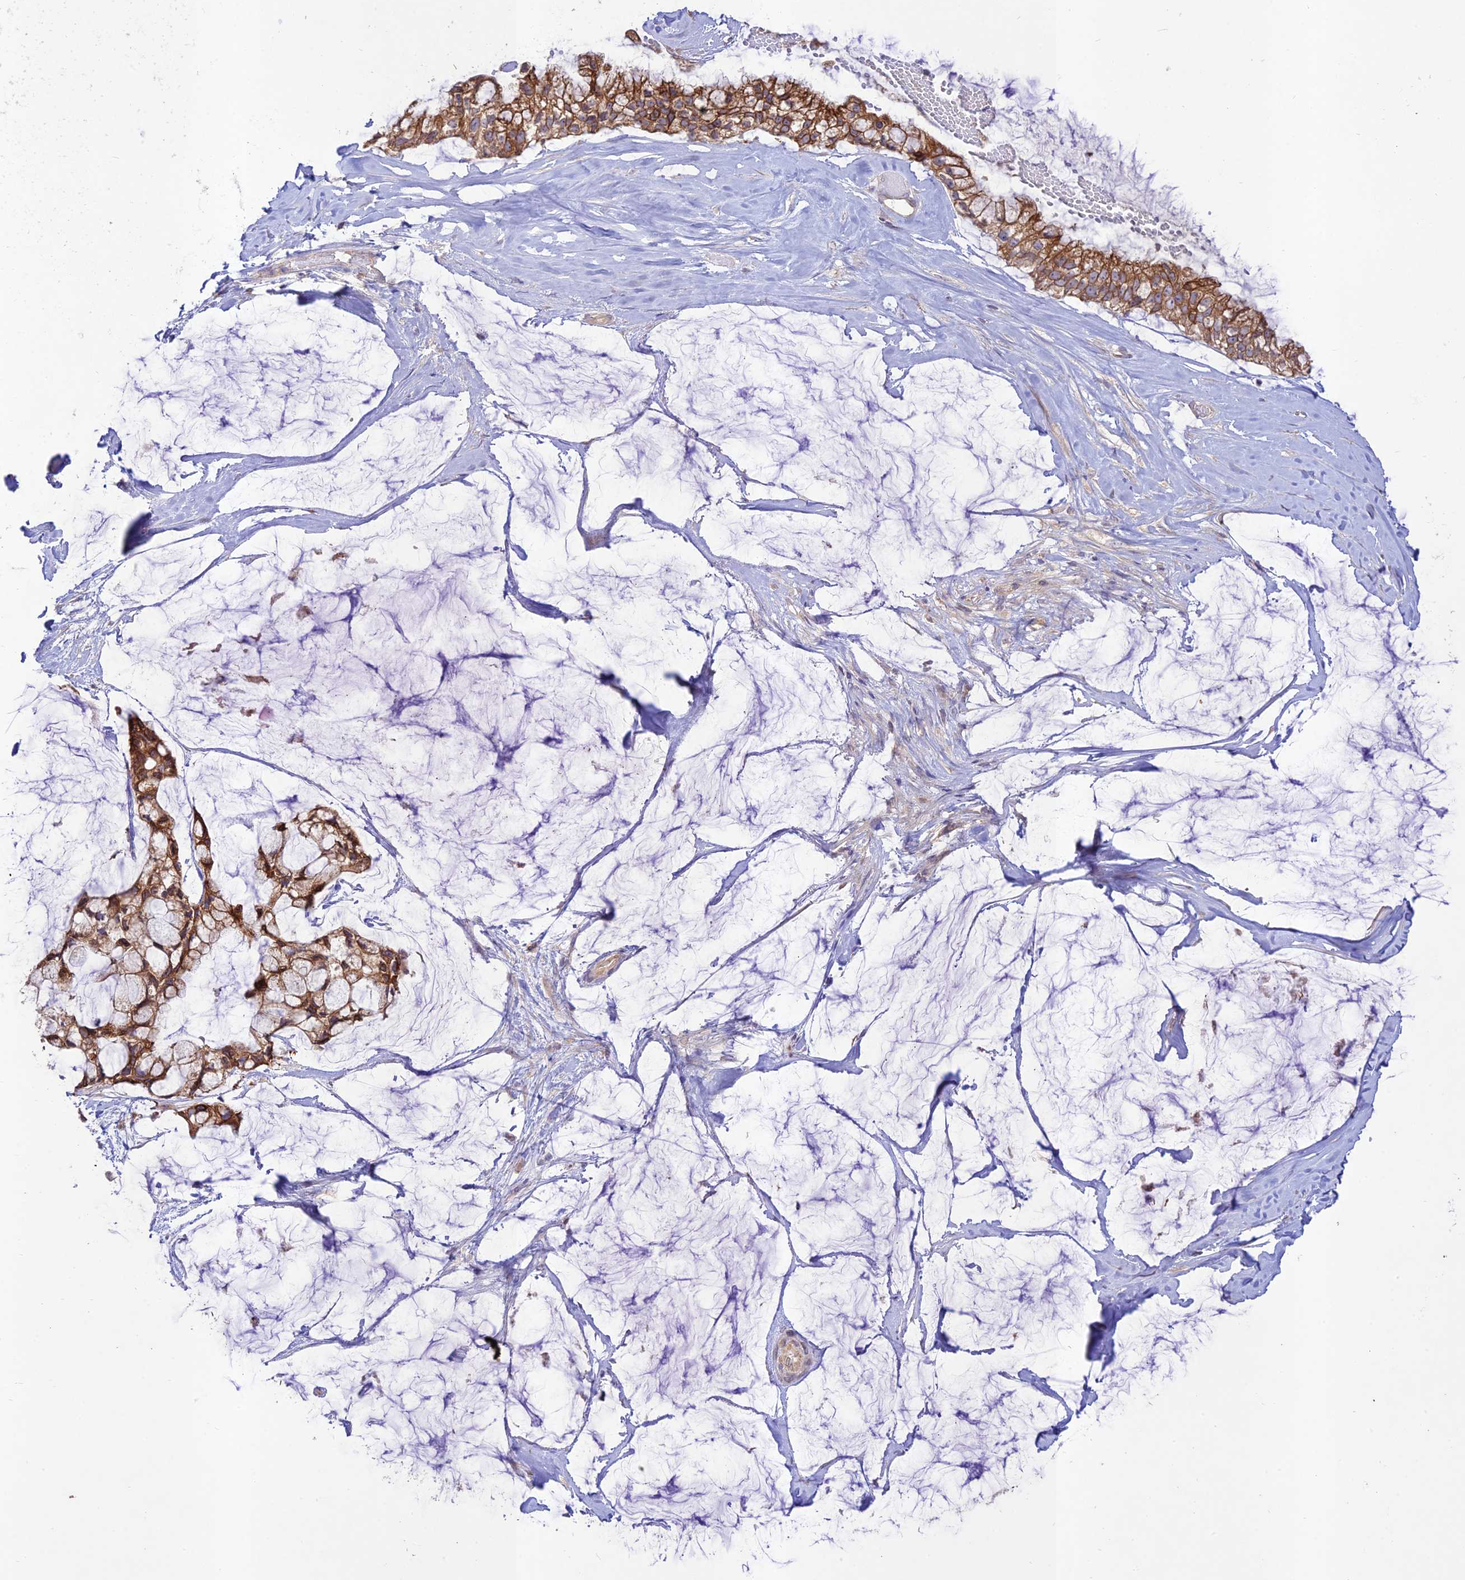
{"staining": {"intensity": "moderate", "quantity": ">75%", "location": "cytoplasmic/membranous"}, "tissue": "ovarian cancer", "cell_type": "Tumor cells", "image_type": "cancer", "snomed": [{"axis": "morphology", "description": "Cystadenocarcinoma, mucinous, NOS"}, {"axis": "topography", "description": "Ovary"}], "caption": "An image of ovarian cancer (mucinous cystadenocarcinoma) stained for a protein displays moderate cytoplasmic/membranous brown staining in tumor cells. Ihc stains the protein in brown and the nuclei are stained blue.", "gene": "TMEM259", "patient": {"sex": "female", "age": 39}}